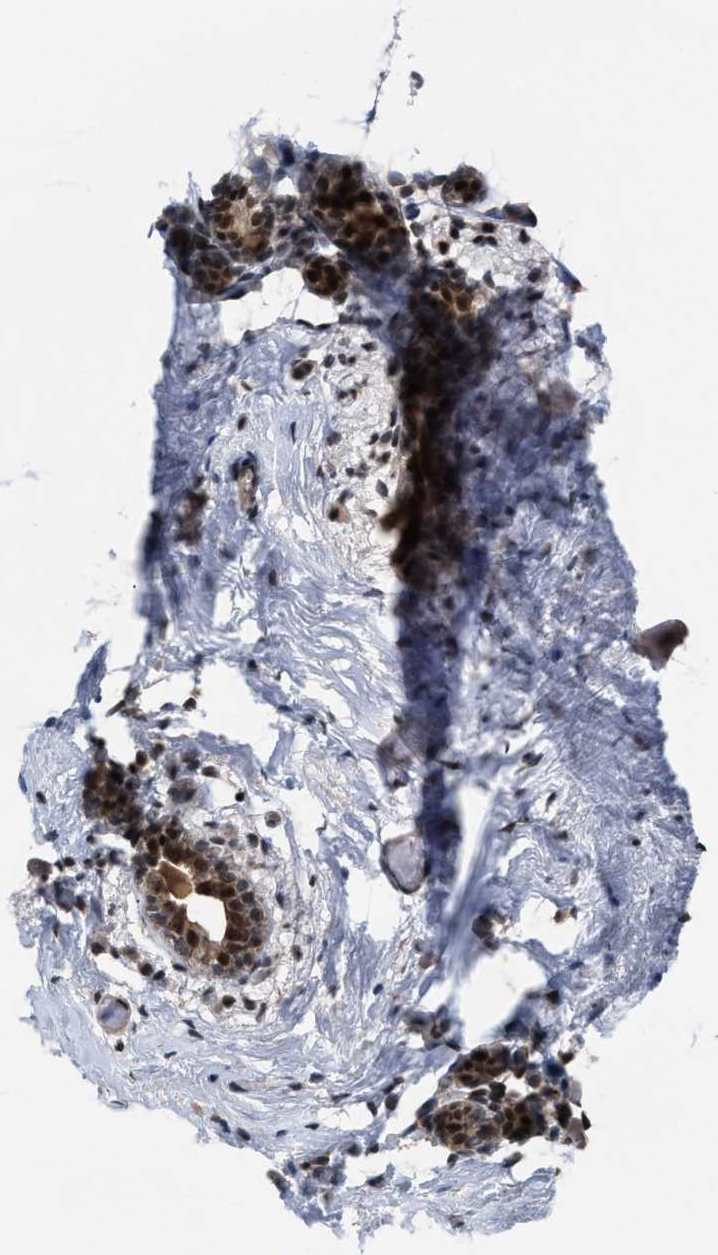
{"staining": {"intensity": "moderate", "quantity": ">75%", "location": "cytoplasmic/membranous,nuclear"}, "tissue": "breast", "cell_type": "Glandular cells", "image_type": "normal", "snomed": [{"axis": "morphology", "description": "Normal tissue, NOS"}, {"axis": "topography", "description": "Breast"}], "caption": "Breast stained with DAB immunohistochemistry displays medium levels of moderate cytoplasmic/membranous,nuclear positivity in about >75% of glandular cells.", "gene": "C9orf78", "patient": {"sex": "female", "age": 62}}